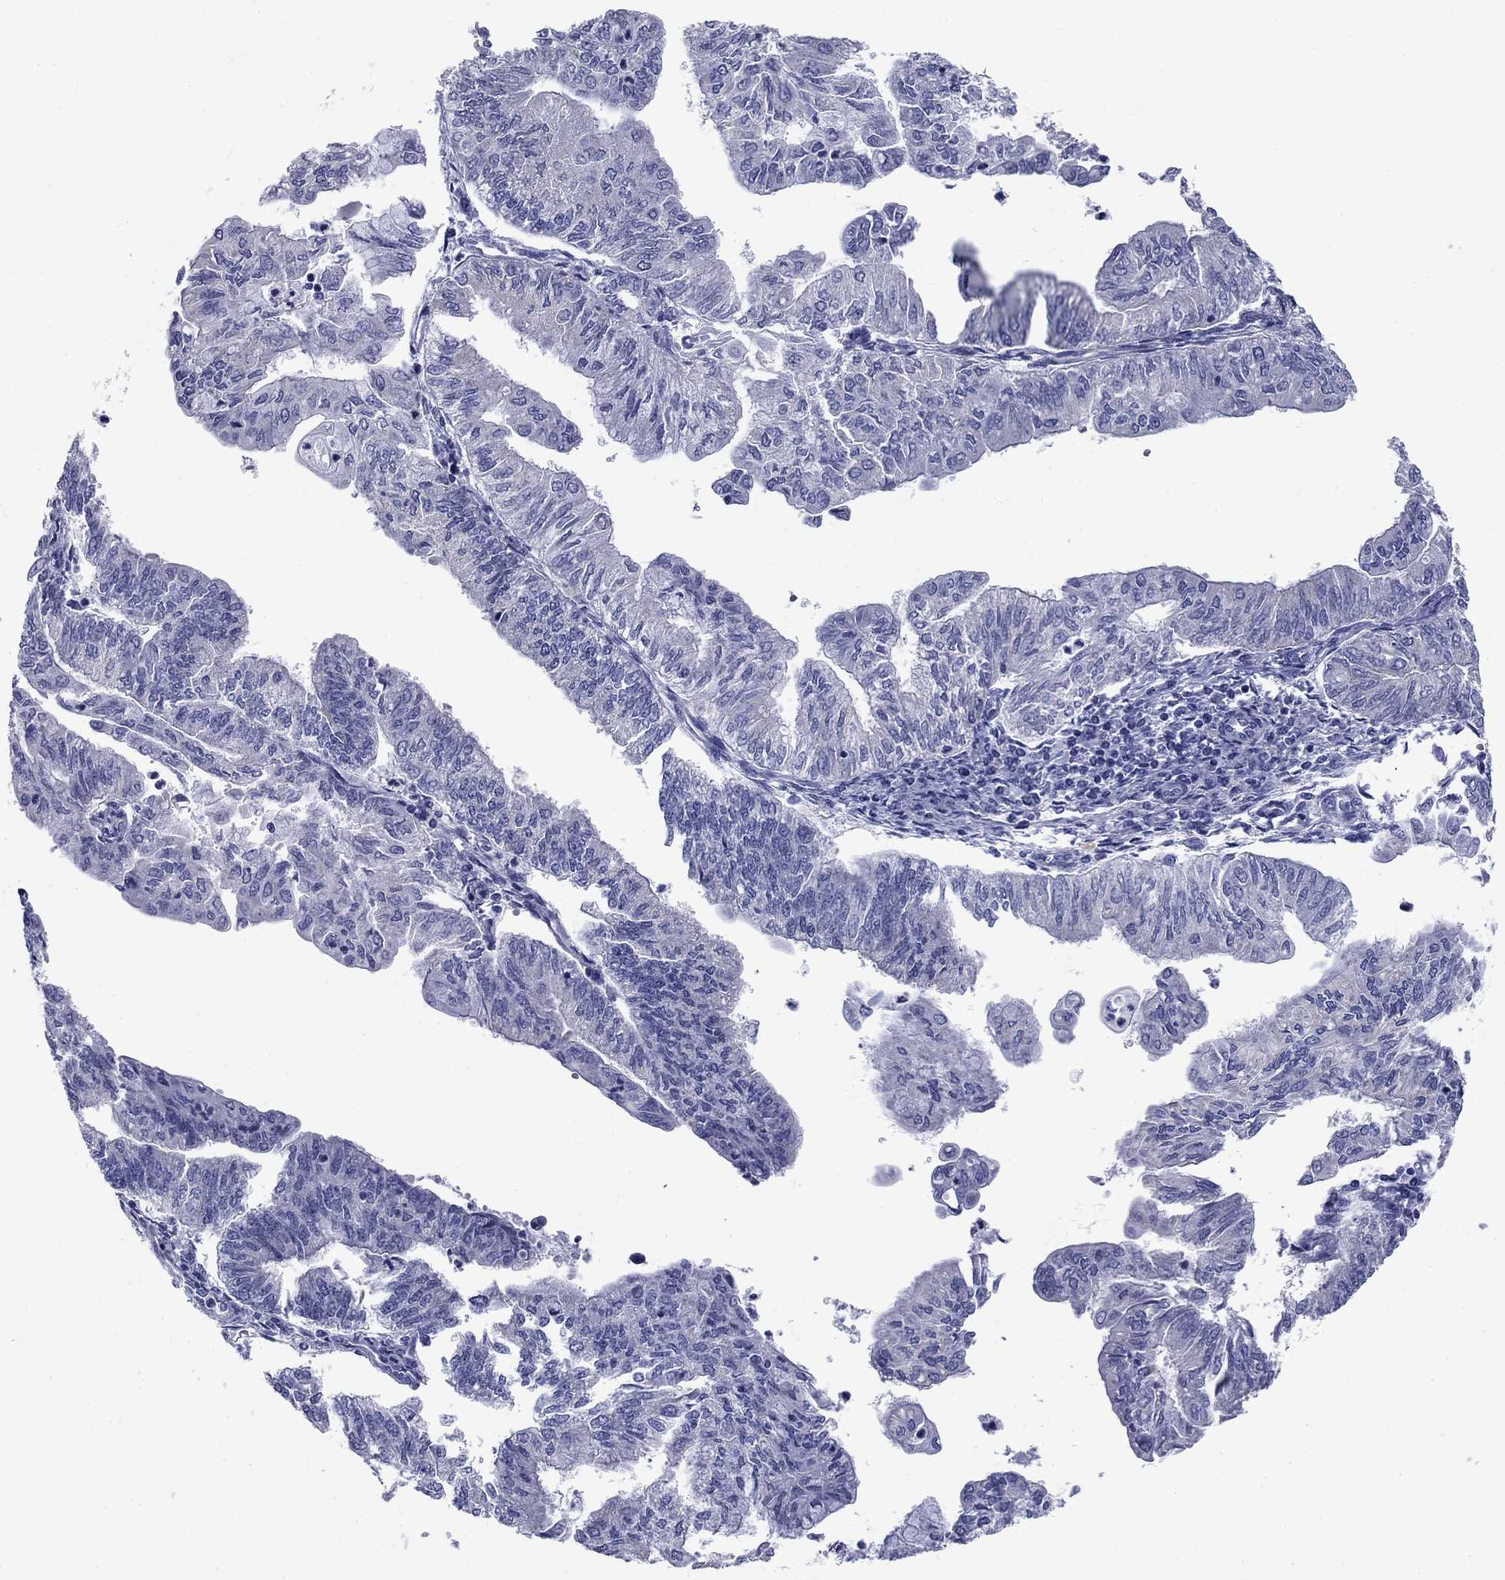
{"staining": {"intensity": "negative", "quantity": "none", "location": "none"}, "tissue": "endometrial cancer", "cell_type": "Tumor cells", "image_type": "cancer", "snomed": [{"axis": "morphology", "description": "Adenocarcinoma, NOS"}, {"axis": "topography", "description": "Endometrium"}], "caption": "High power microscopy micrograph of an immunohistochemistry (IHC) histopathology image of endometrial cancer, revealing no significant staining in tumor cells.", "gene": "PRKCG", "patient": {"sex": "female", "age": 59}}